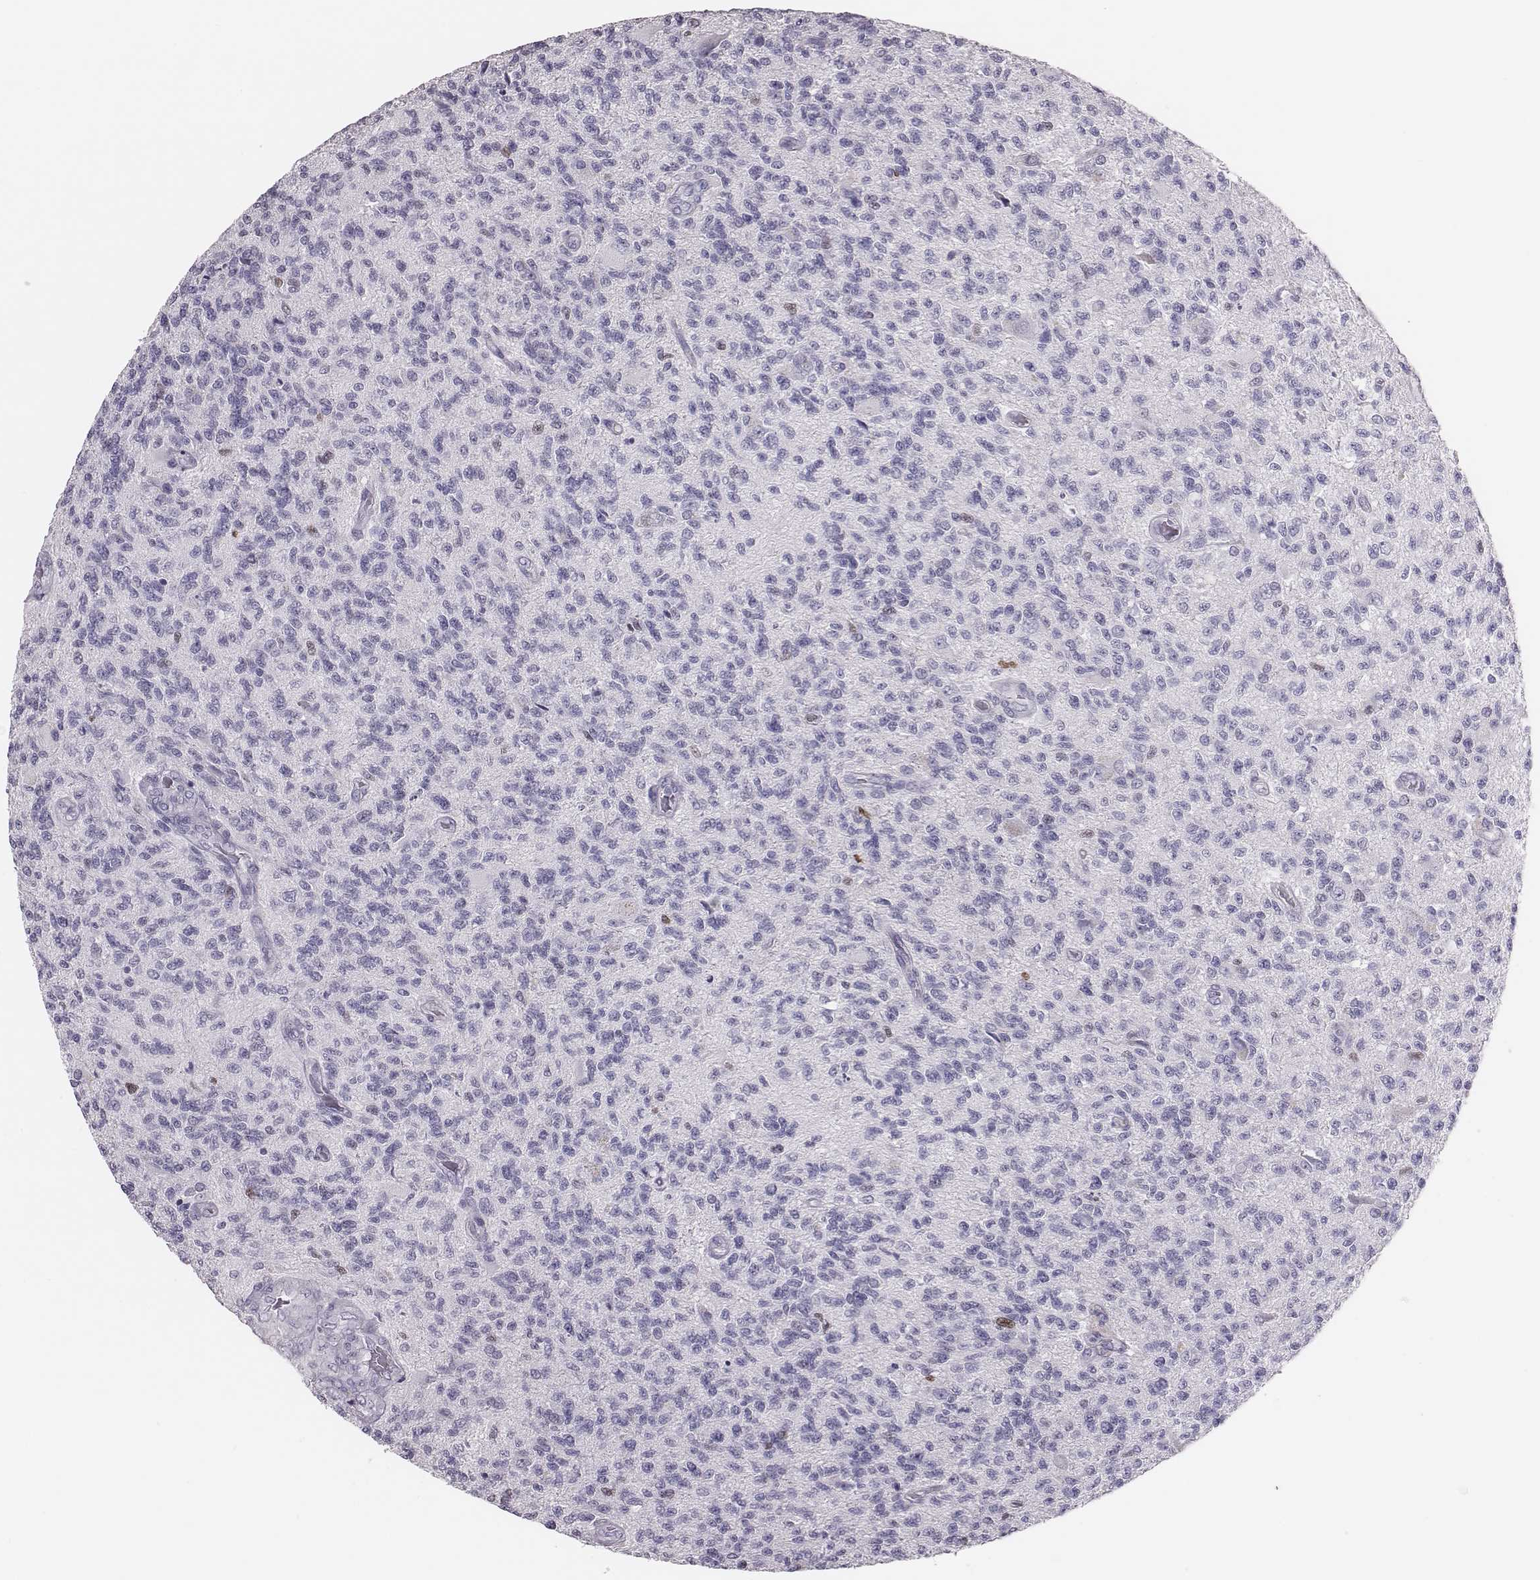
{"staining": {"intensity": "negative", "quantity": "none", "location": "none"}, "tissue": "glioma", "cell_type": "Tumor cells", "image_type": "cancer", "snomed": [{"axis": "morphology", "description": "Glioma, malignant, High grade"}, {"axis": "topography", "description": "Brain"}], "caption": "Tumor cells show no significant protein positivity in glioma.", "gene": "H1-6", "patient": {"sex": "male", "age": 56}}